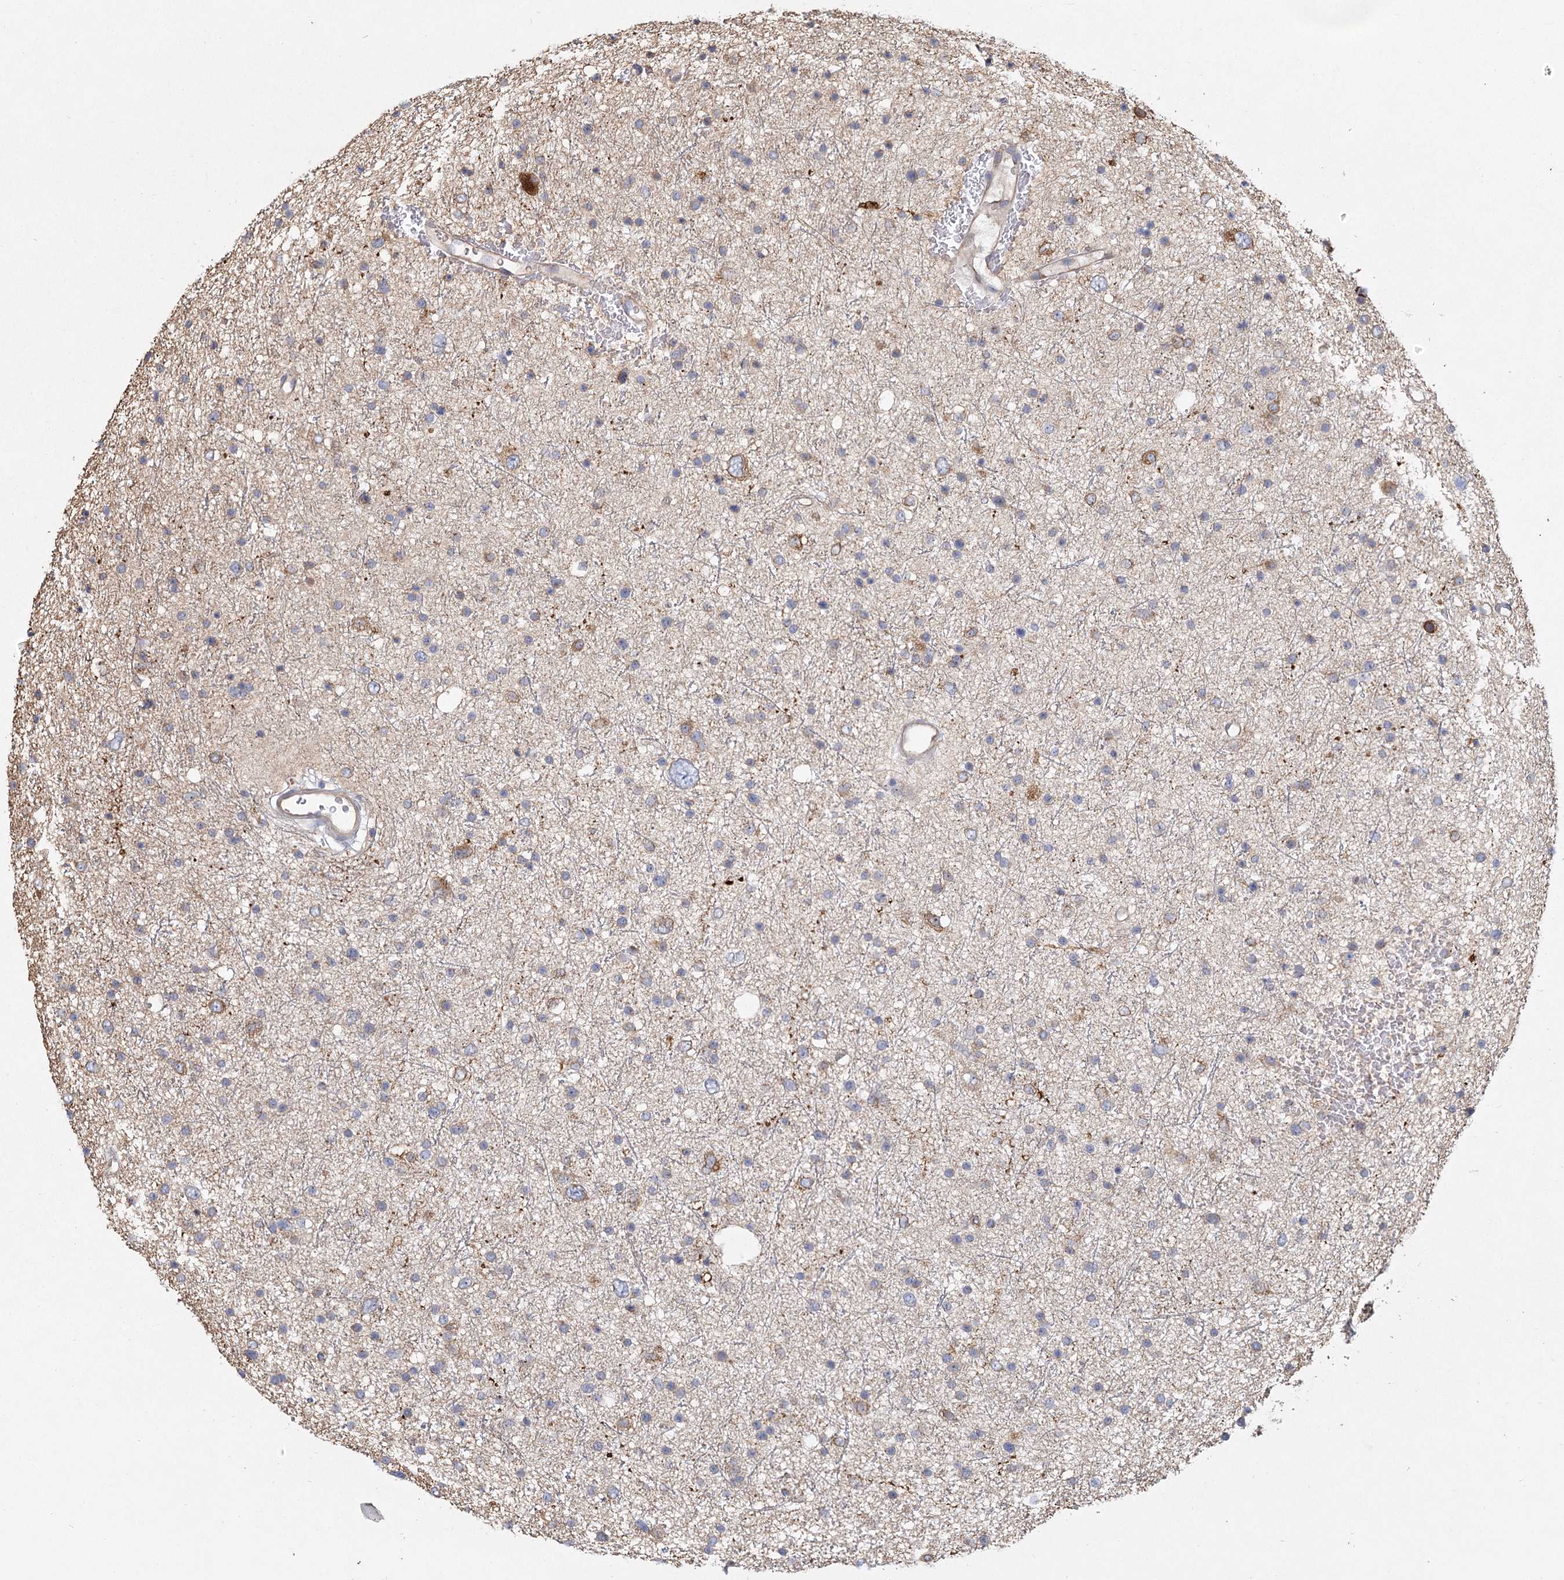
{"staining": {"intensity": "weak", "quantity": "<25%", "location": "cytoplasmic/membranous"}, "tissue": "glioma", "cell_type": "Tumor cells", "image_type": "cancer", "snomed": [{"axis": "morphology", "description": "Glioma, malignant, Low grade"}, {"axis": "topography", "description": "Brain"}], "caption": "The photomicrograph shows no significant staining in tumor cells of malignant glioma (low-grade).", "gene": "CNTLN", "patient": {"sex": "female", "age": 37}}